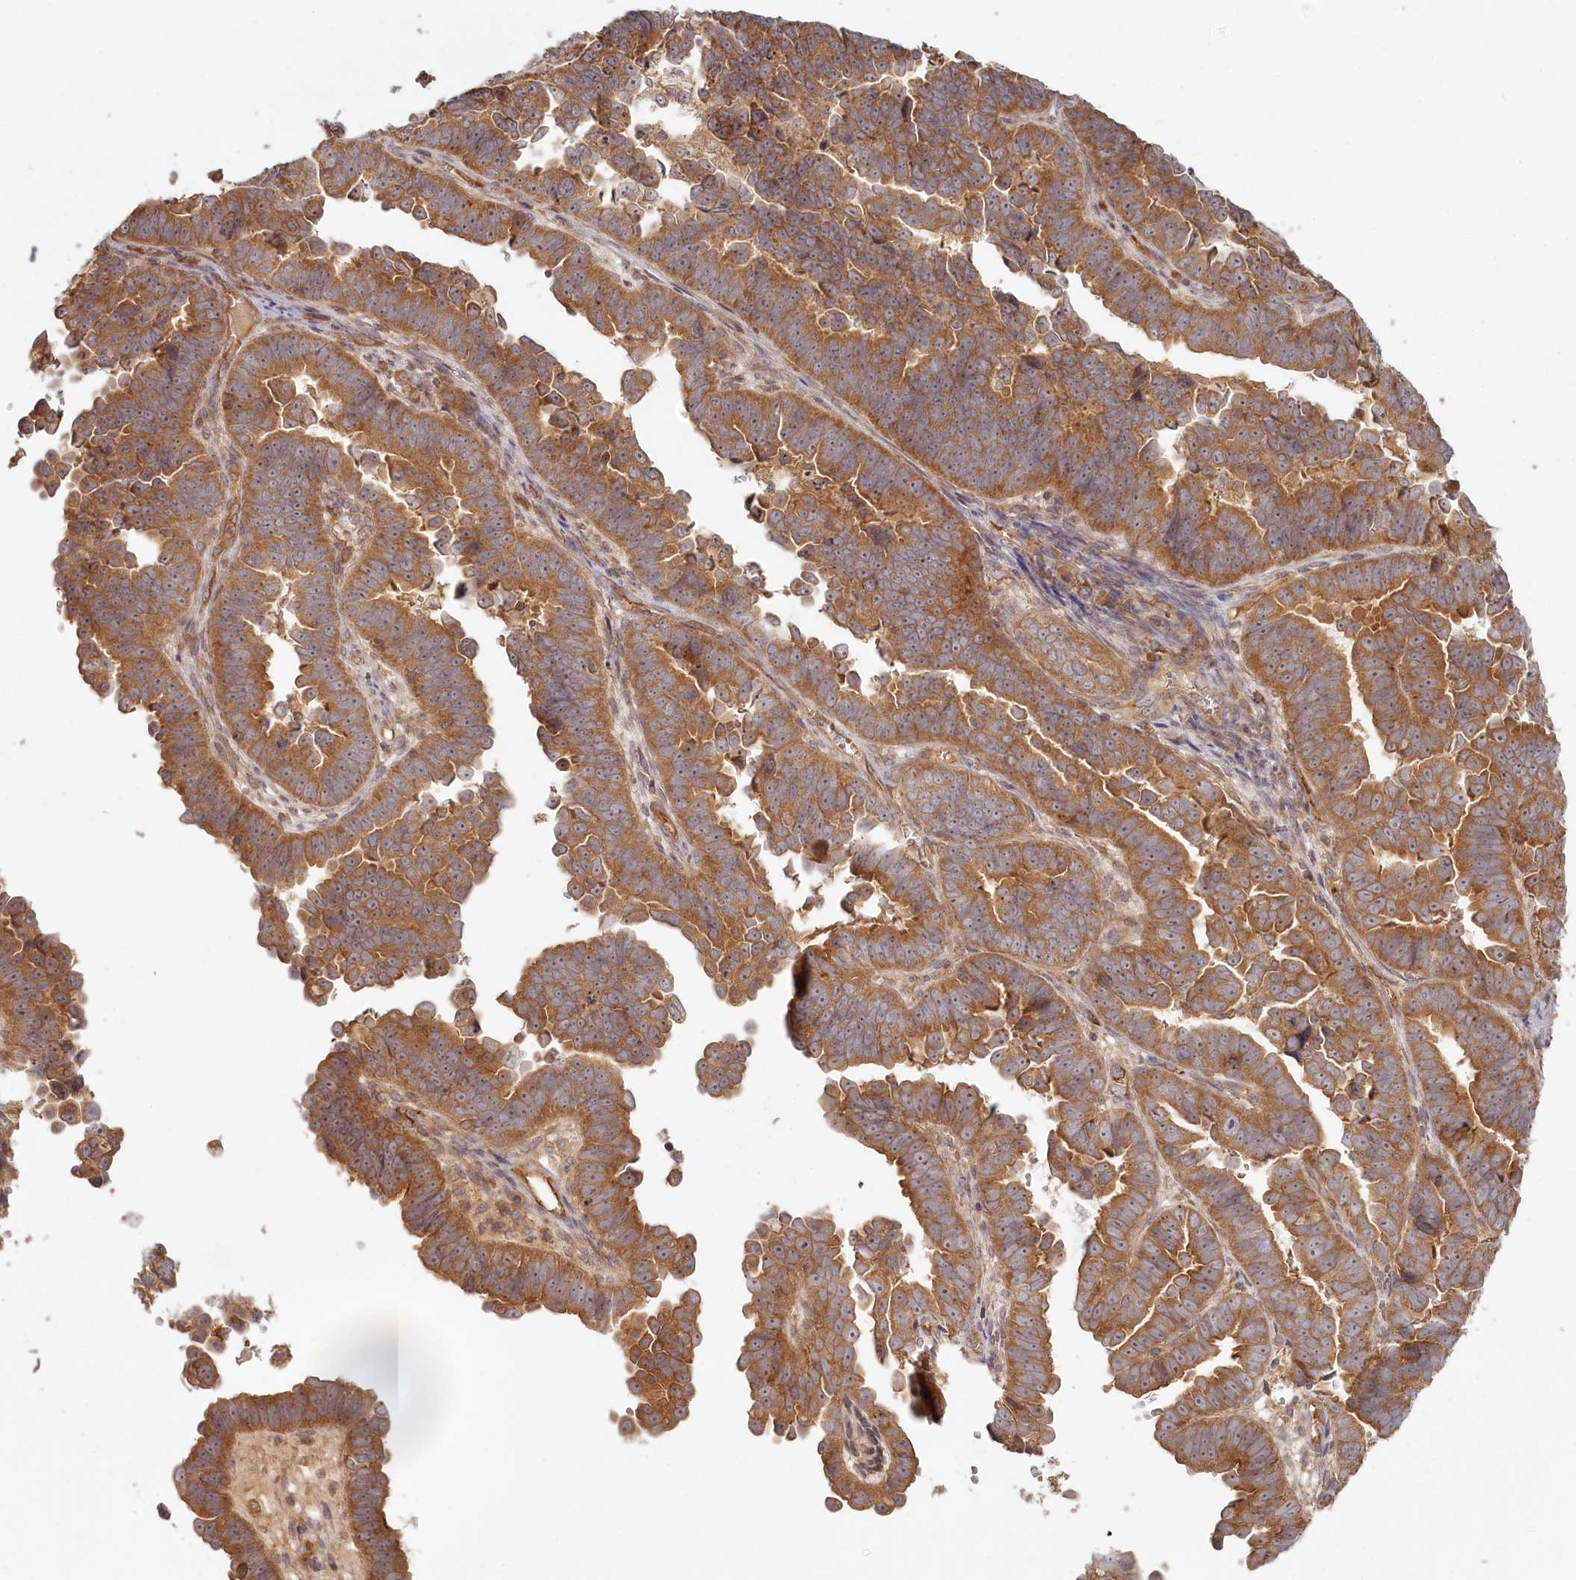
{"staining": {"intensity": "moderate", "quantity": ">75%", "location": "cytoplasmic/membranous"}, "tissue": "endometrial cancer", "cell_type": "Tumor cells", "image_type": "cancer", "snomed": [{"axis": "morphology", "description": "Adenocarcinoma, NOS"}, {"axis": "topography", "description": "Endometrium"}], "caption": "Moderate cytoplasmic/membranous protein positivity is identified in approximately >75% of tumor cells in endometrial adenocarcinoma.", "gene": "TMIE", "patient": {"sex": "female", "age": 75}}